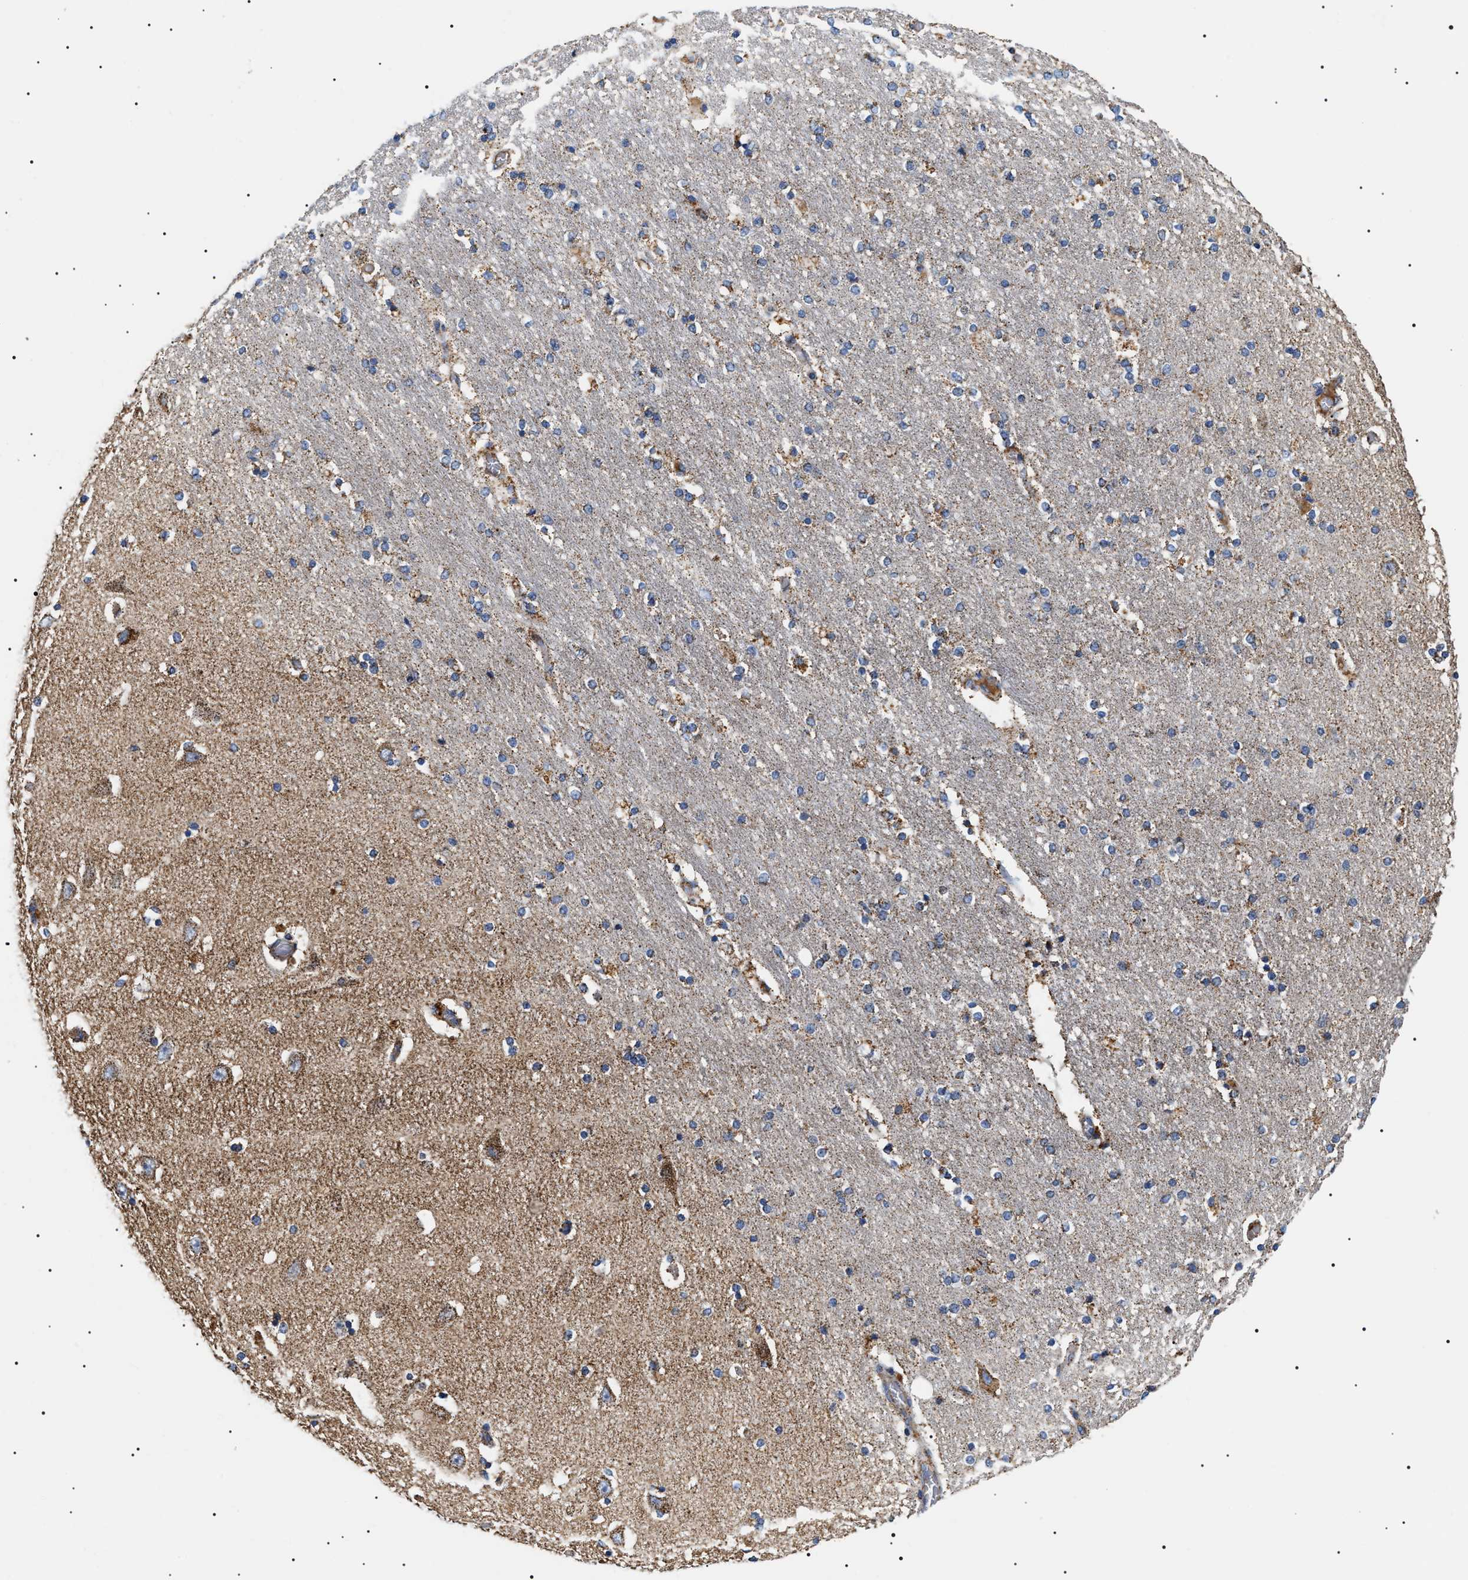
{"staining": {"intensity": "negative", "quantity": "none", "location": "none"}, "tissue": "hippocampus", "cell_type": "Glial cells", "image_type": "normal", "snomed": [{"axis": "morphology", "description": "Normal tissue, NOS"}, {"axis": "topography", "description": "Hippocampus"}], "caption": "The immunohistochemistry micrograph has no significant positivity in glial cells of hippocampus. The staining is performed using DAB (3,3'-diaminobenzidine) brown chromogen with nuclei counter-stained in using hematoxylin.", "gene": "OXSM", "patient": {"sex": "female", "age": 54}}